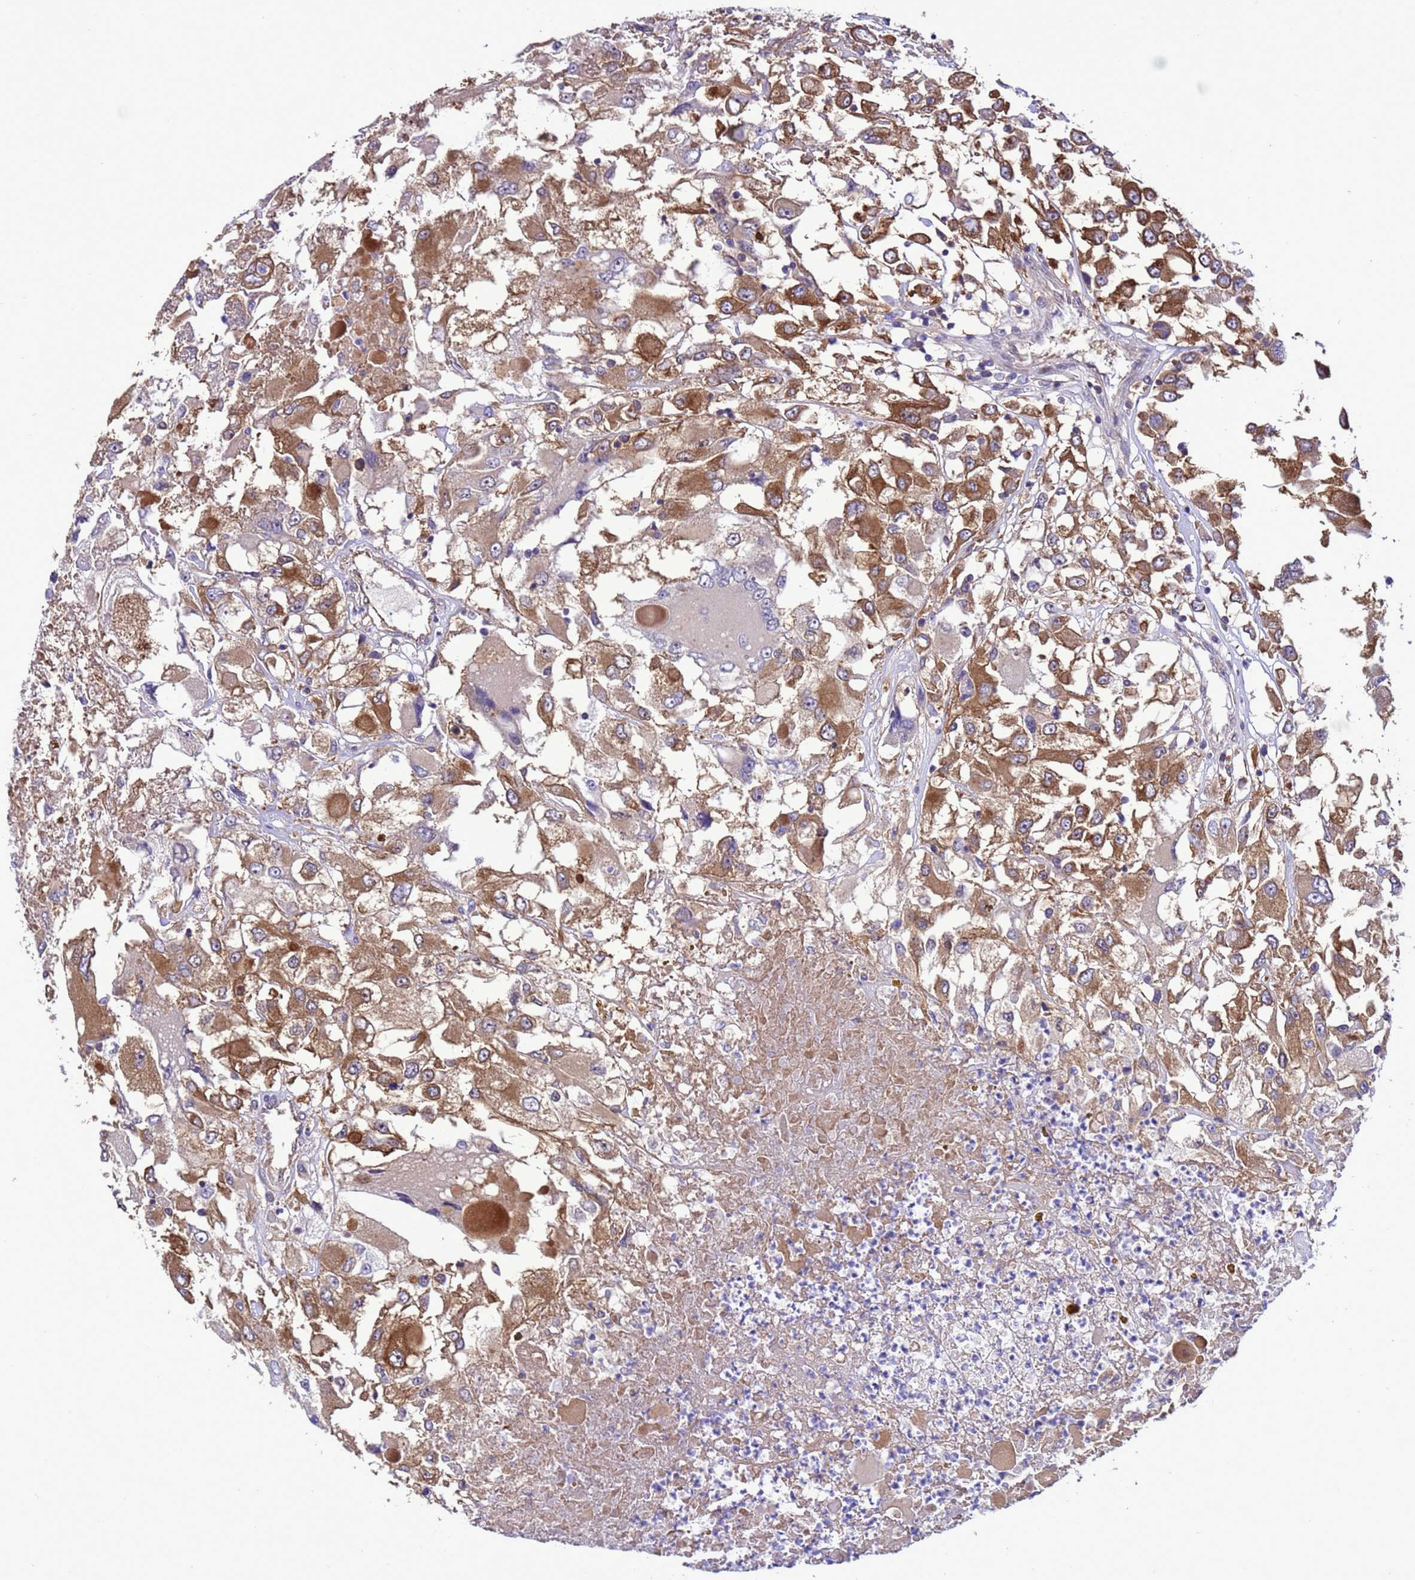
{"staining": {"intensity": "strong", "quantity": ">75%", "location": "cytoplasmic/membranous"}, "tissue": "renal cancer", "cell_type": "Tumor cells", "image_type": "cancer", "snomed": [{"axis": "morphology", "description": "Adenocarcinoma, NOS"}, {"axis": "topography", "description": "Kidney"}], "caption": "Renal cancer tissue demonstrates strong cytoplasmic/membranous positivity in approximately >75% of tumor cells", "gene": "RABEP2", "patient": {"sex": "female", "age": 52}}